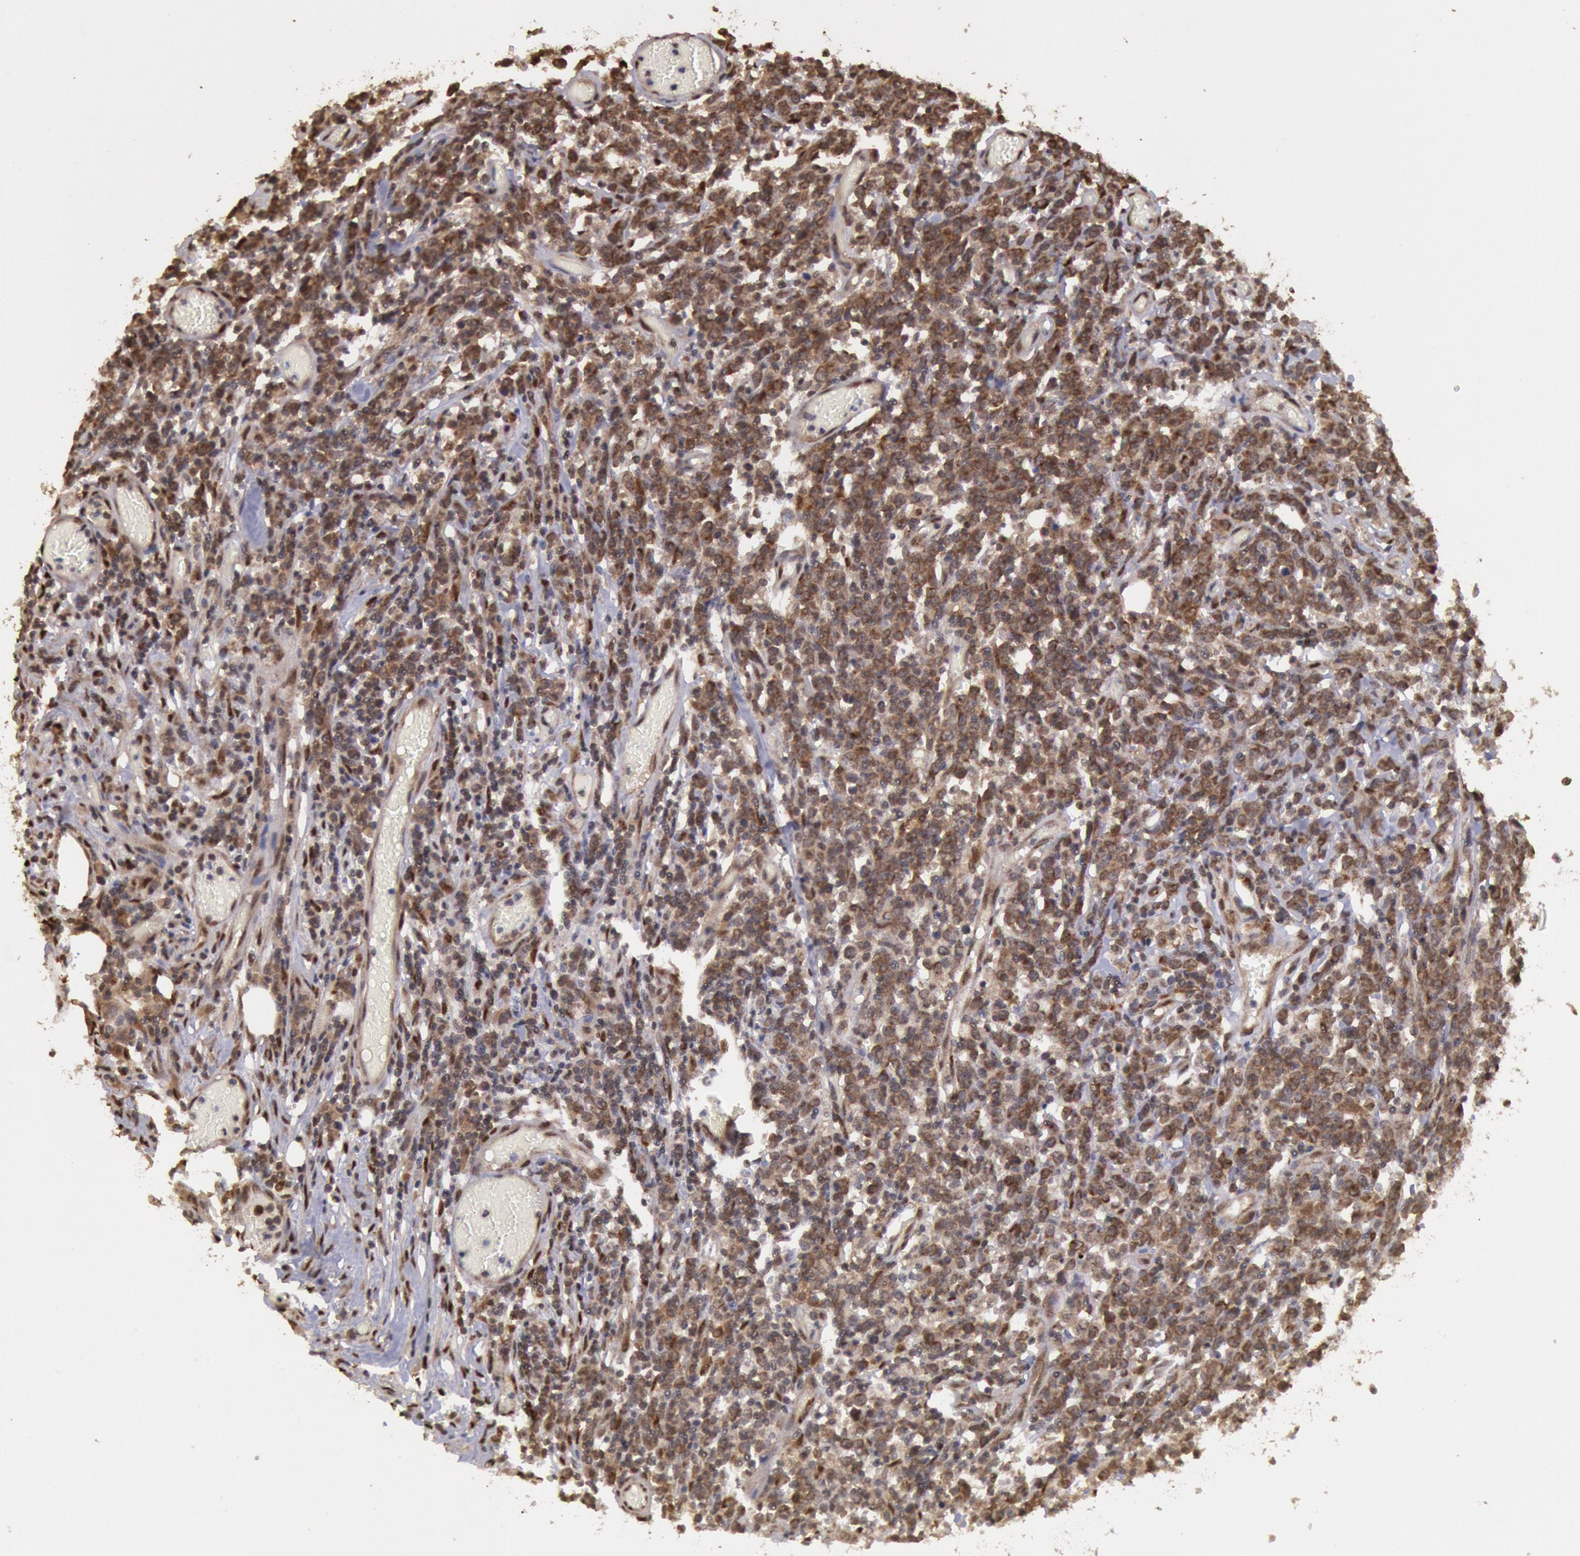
{"staining": {"intensity": "moderate", "quantity": "25%-75%", "location": "cytoplasmic/membranous"}, "tissue": "lymphoma", "cell_type": "Tumor cells", "image_type": "cancer", "snomed": [{"axis": "morphology", "description": "Malignant lymphoma, non-Hodgkin's type, High grade"}, {"axis": "topography", "description": "Colon"}], "caption": "Immunohistochemistry (IHC) (DAB) staining of human malignant lymphoma, non-Hodgkin's type (high-grade) reveals moderate cytoplasmic/membranous protein expression in approximately 25%-75% of tumor cells.", "gene": "STX17", "patient": {"sex": "male", "age": 82}}